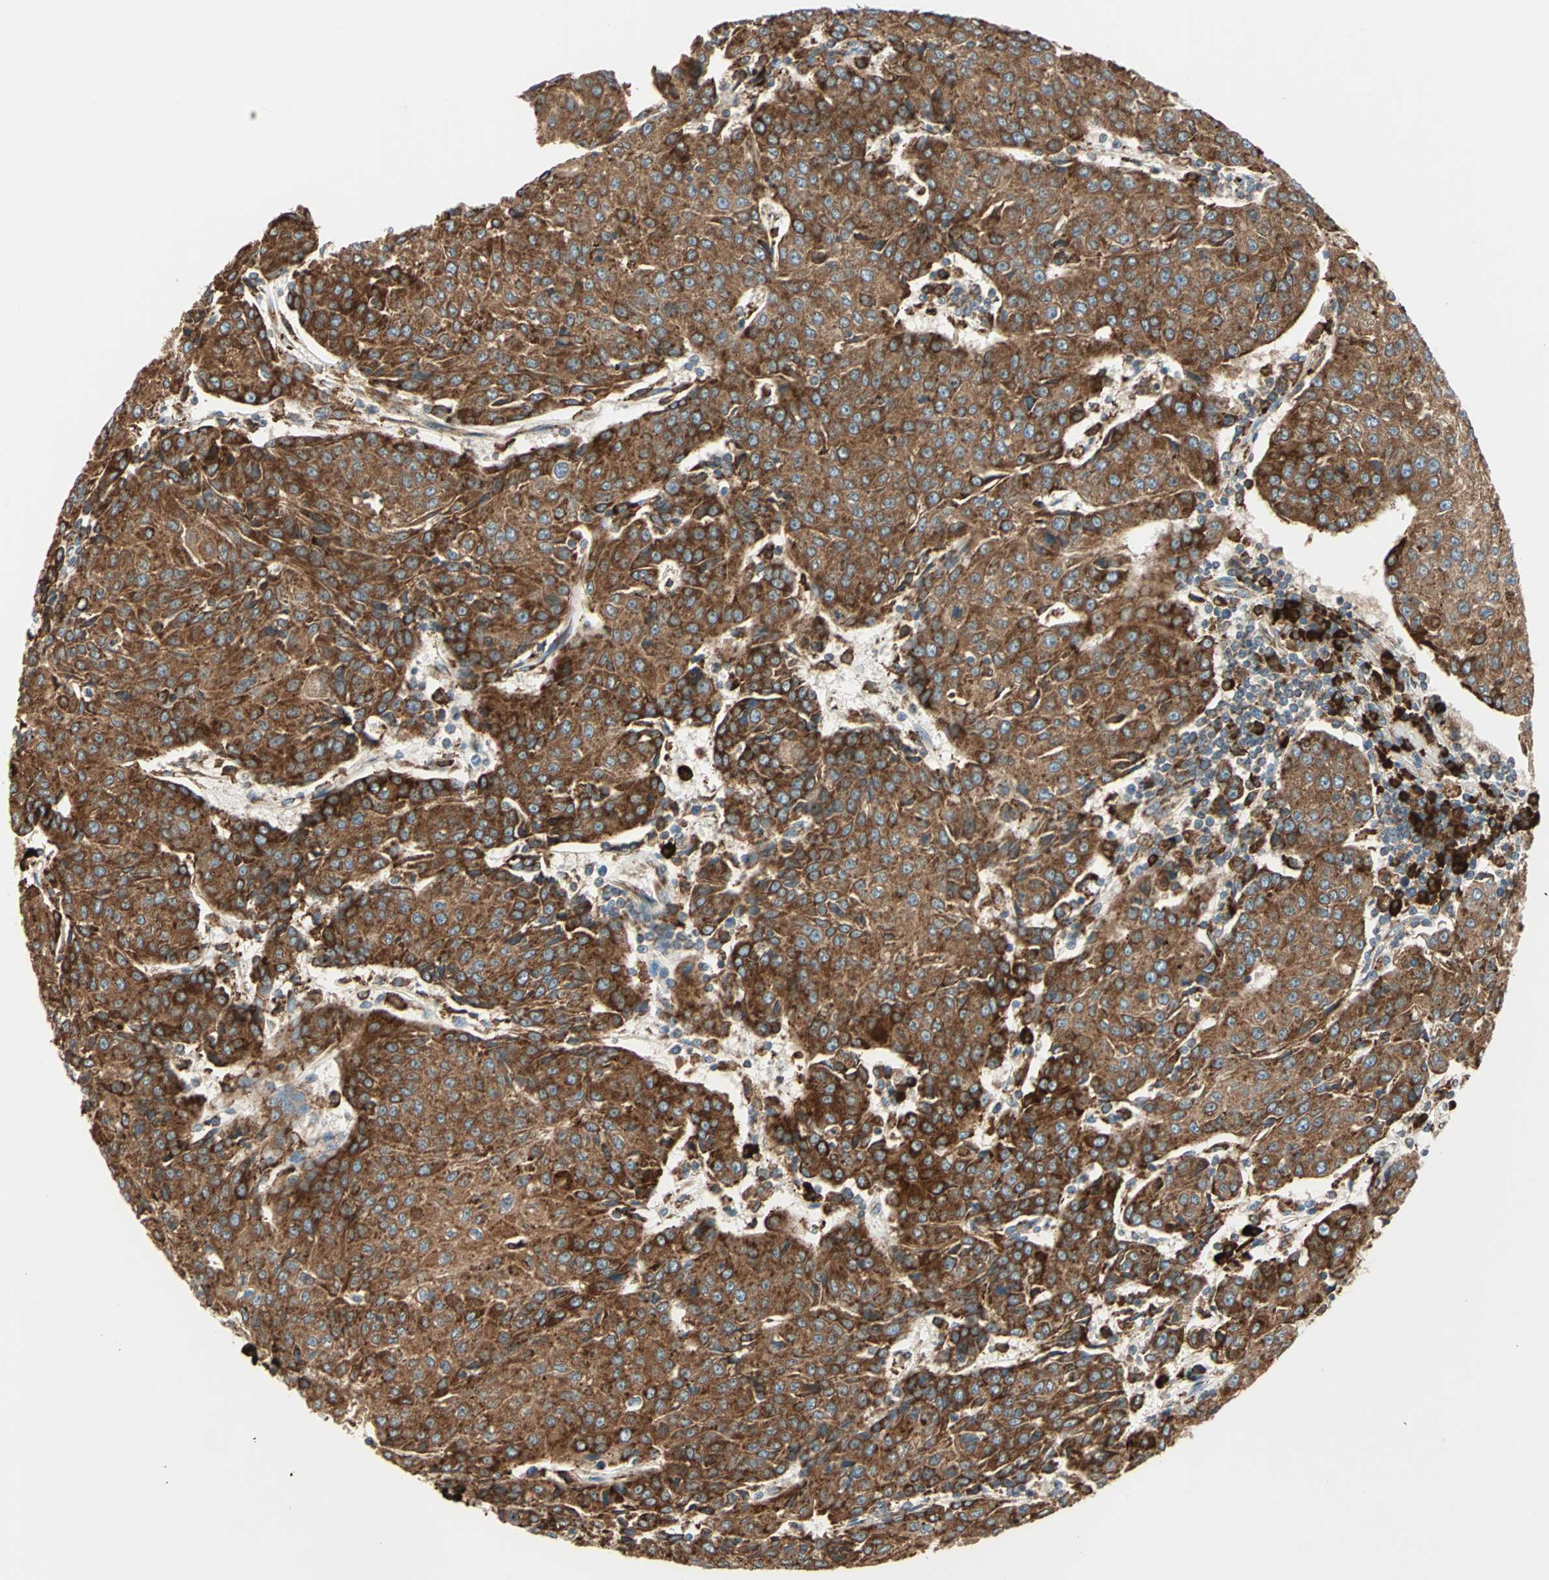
{"staining": {"intensity": "strong", "quantity": ">75%", "location": "cytoplasmic/membranous"}, "tissue": "urothelial cancer", "cell_type": "Tumor cells", "image_type": "cancer", "snomed": [{"axis": "morphology", "description": "Urothelial carcinoma, High grade"}, {"axis": "topography", "description": "Urinary bladder"}], "caption": "This is a micrograph of immunohistochemistry staining of urothelial cancer, which shows strong positivity in the cytoplasmic/membranous of tumor cells.", "gene": "PDIA4", "patient": {"sex": "female", "age": 85}}